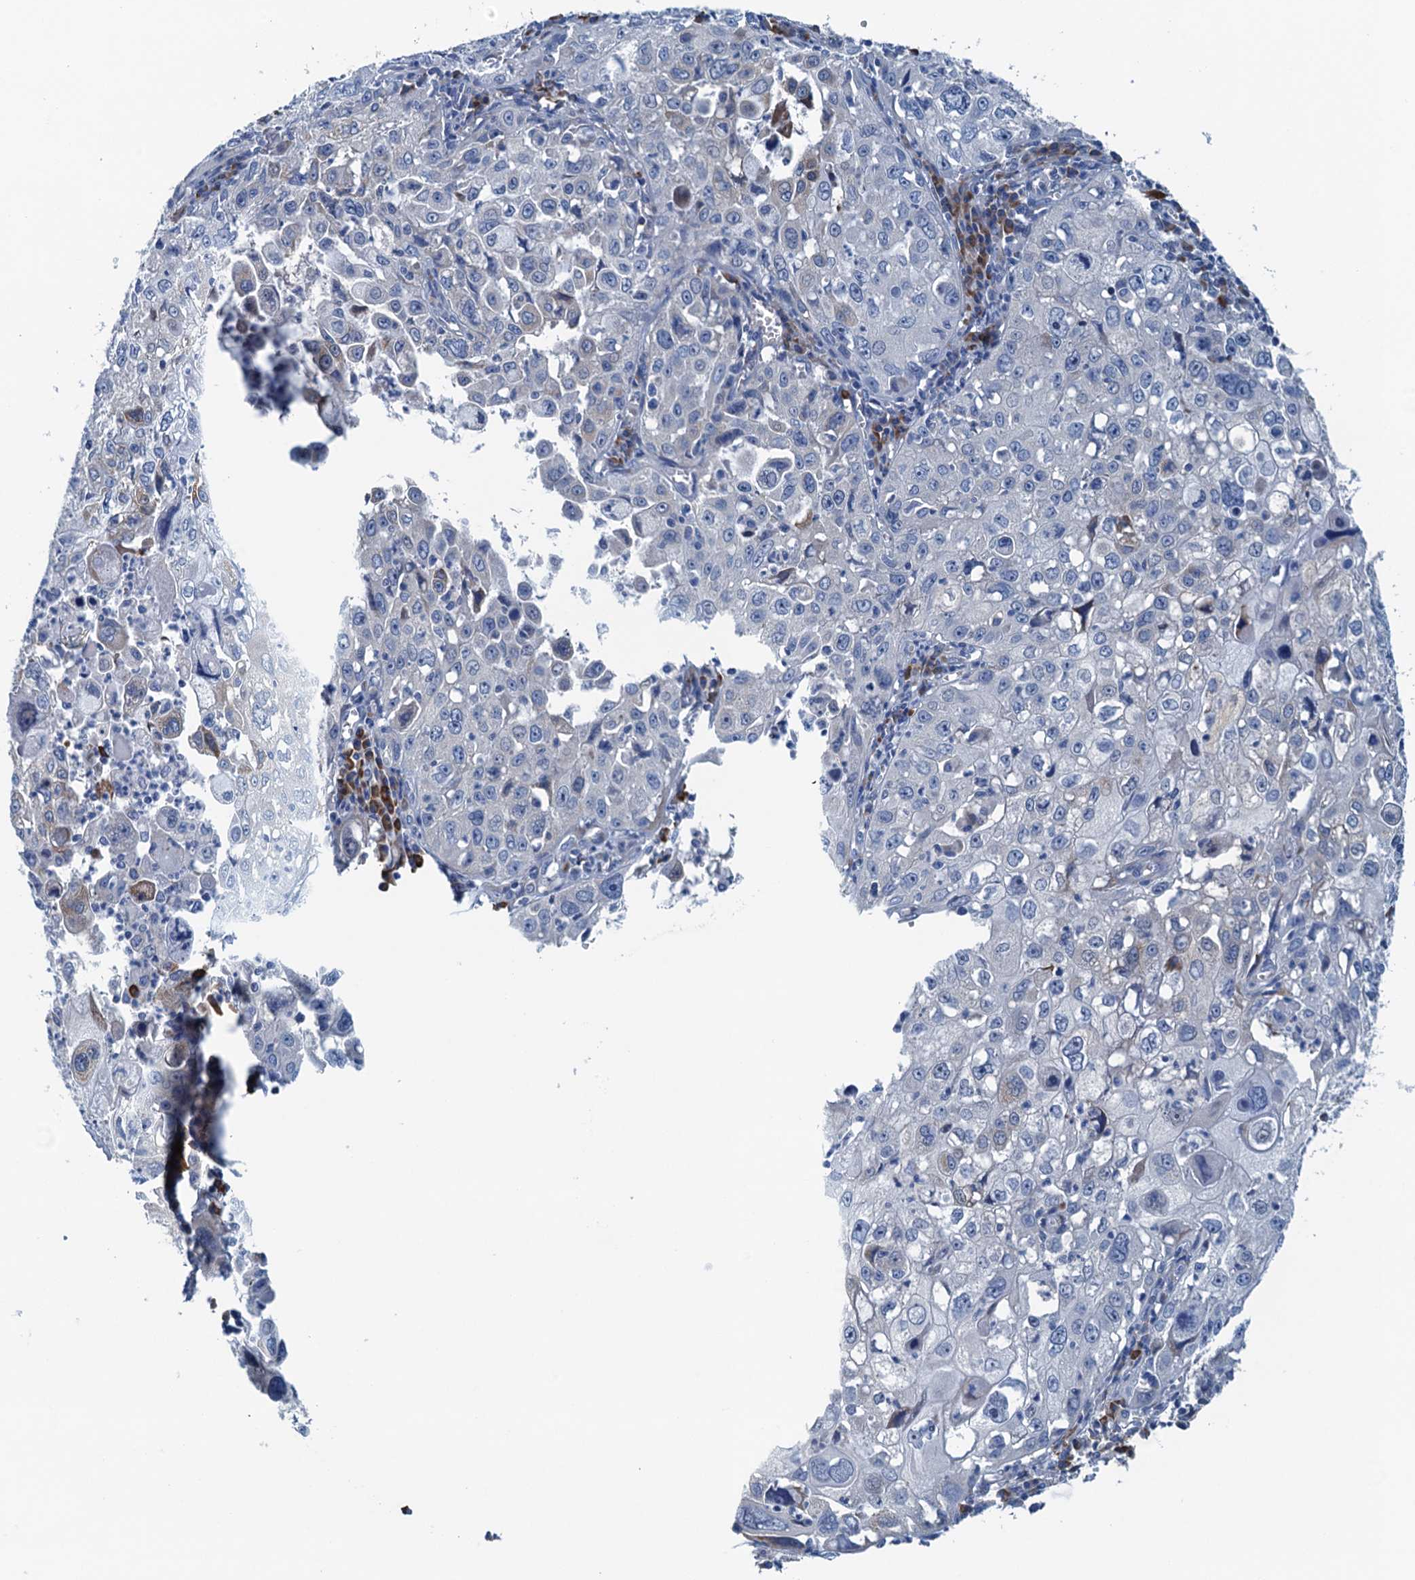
{"staining": {"intensity": "negative", "quantity": "none", "location": "none"}, "tissue": "cervical cancer", "cell_type": "Tumor cells", "image_type": "cancer", "snomed": [{"axis": "morphology", "description": "Squamous cell carcinoma, NOS"}, {"axis": "topography", "description": "Cervix"}], "caption": "A high-resolution histopathology image shows IHC staining of cervical cancer (squamous cell carcinoma), which reveals no significant positivity in tumor cells. (DAB (3,3'-diaminobenzidine) IHC visualized using brightfield microscopy, high magnification).", "gene": "CBLIF", "patient": {"sex": "female", "age": 42}}